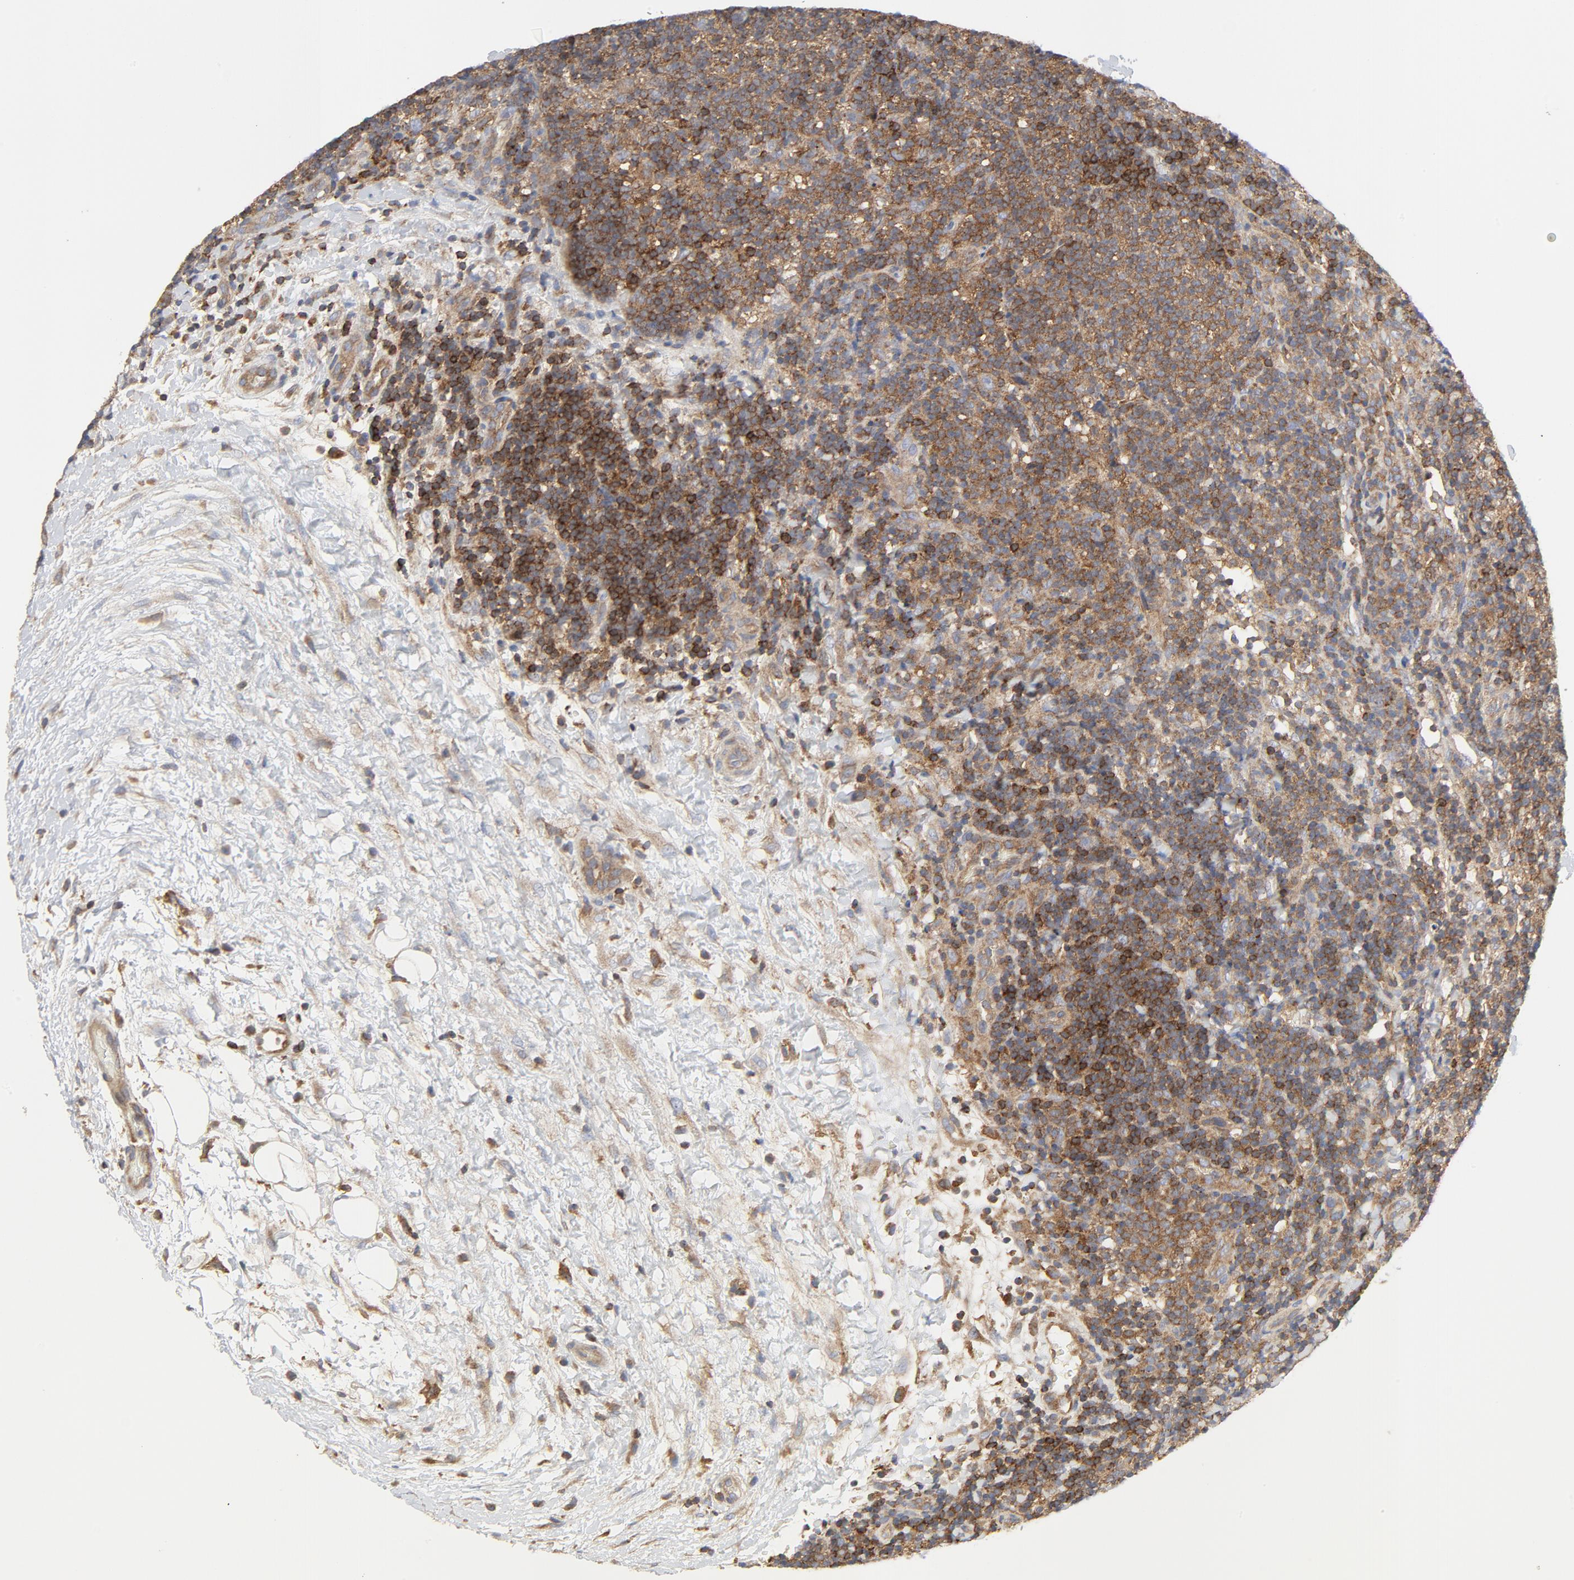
{"staining": {"intensity": "moderate", "quantity": ">75%", "location": "cytoplasmic/membranous"}, "tissue": "lymphoma", "cell_type": "Tumor cells", "image_type": "cancer", "snomed": [{"axis": "morphology", "description": "Malignant lymphoma, non-Hodgkin's type, Low grade"}, {"axis": "topography", "description": "Lymph node"}], "caption": "Protein staining demonstrates moderate cytoplasmic/membranous staining in approximately >75% of tumor cells in low-grade malignant lymphoma, non-Hodgkin's type. Immunohistochemistry stains the protein of interest in brown and the nuclei are stained blue.", "gene": "RABEP1", "patient": {"sex": "female", "age": 76}}